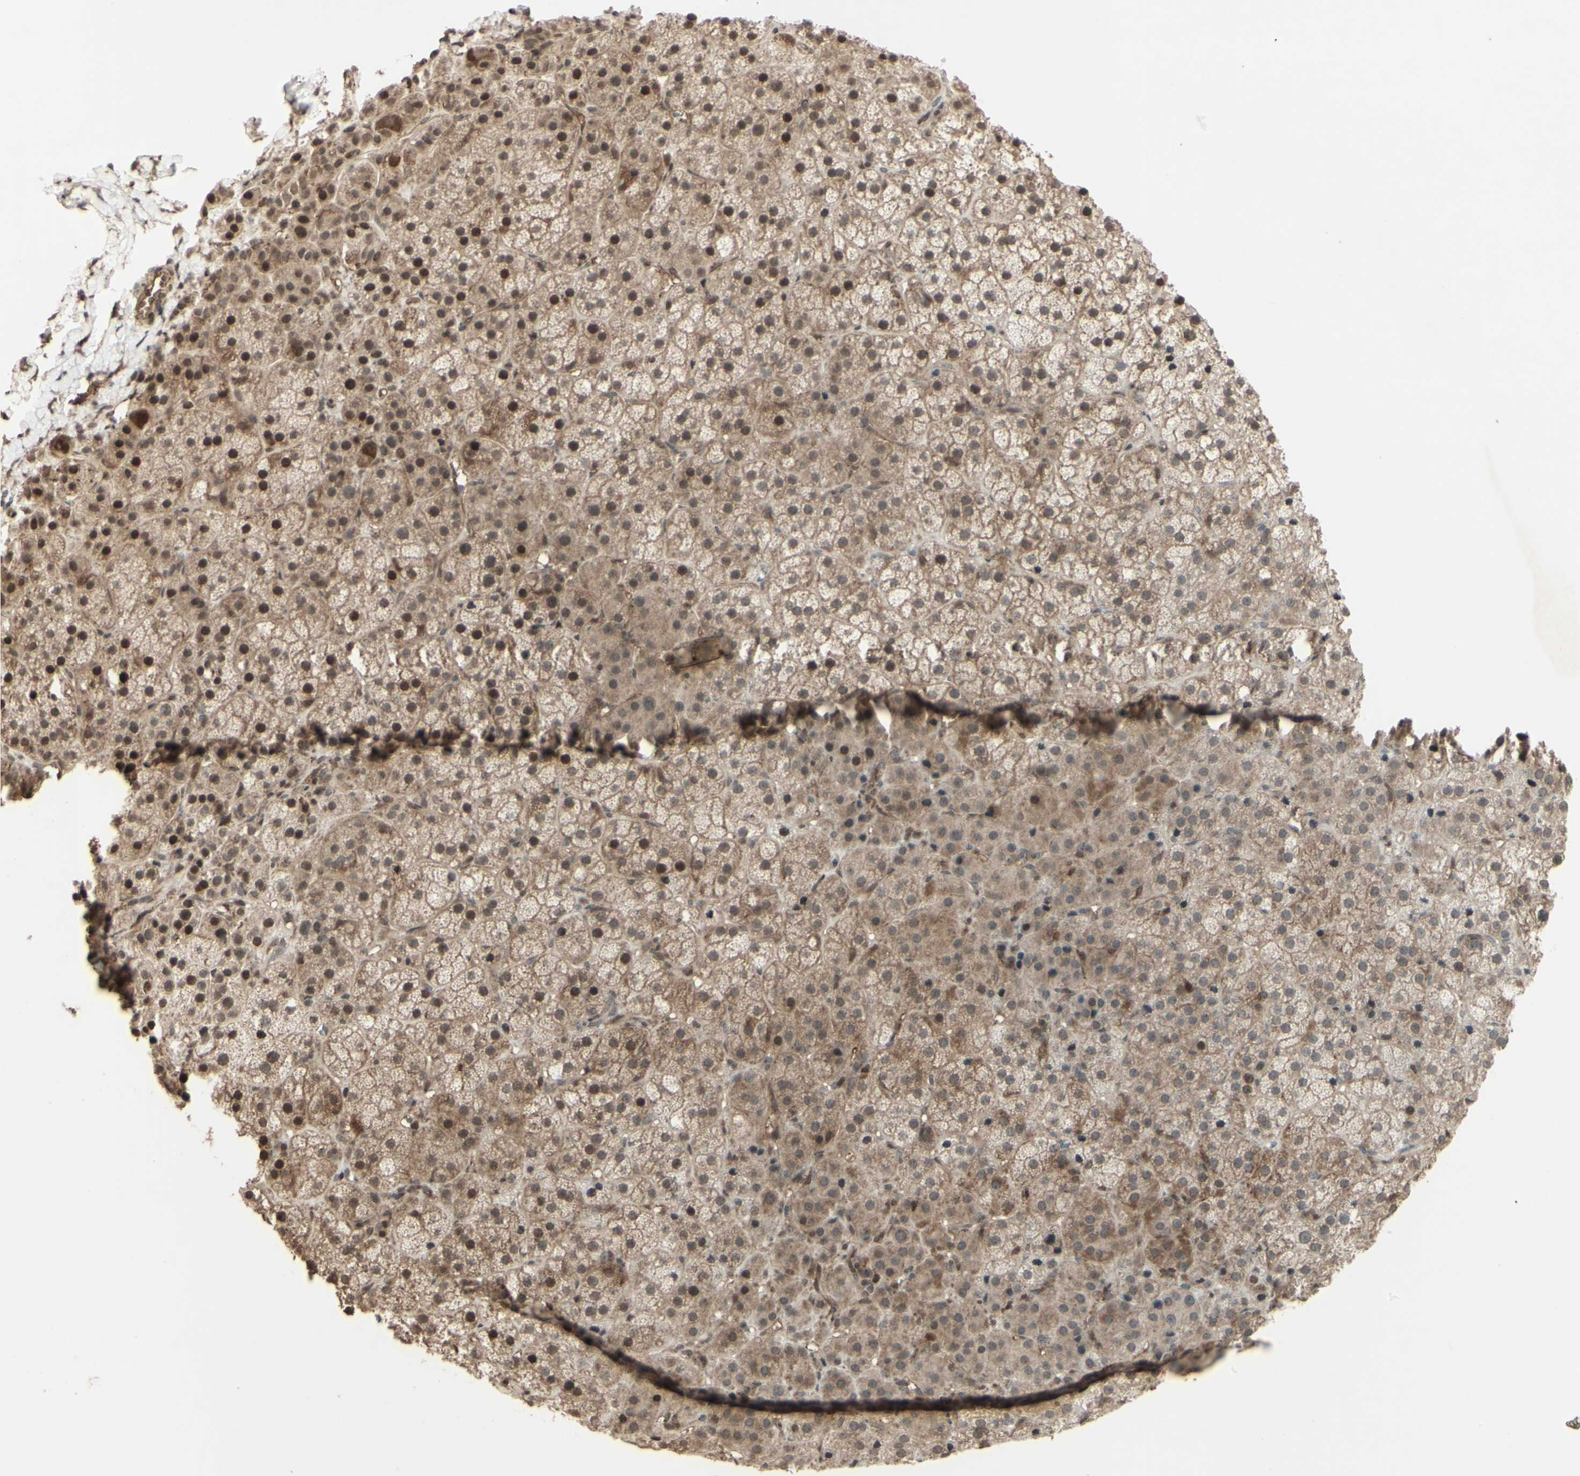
{"staining": {"intensity": "moderate", "quantity": ">75%", "location": "cytoplasmic/membranous,nuclear"}, "tissue": "adrenal gland", "cell_type": "Glandular cells", "image_type": "normal", "snomed": [{"axis": "morphology", "description": "Normal tissue, NOS"}, {"axis": "topography", "description": "Adrenal gland"}], "caption": "A high-resolution micrograph shows immunohistochemistry (IHC) staining of benign adrenal gland, which demonstrates moderate cytoplasmic/membranous,nuclear positivity in about >75% of glandular cells. (Brightfield microscopy of DAB IHC at high magnification).", "gene": "BLNK", "patient": {"sex": "female", "age": 57}}